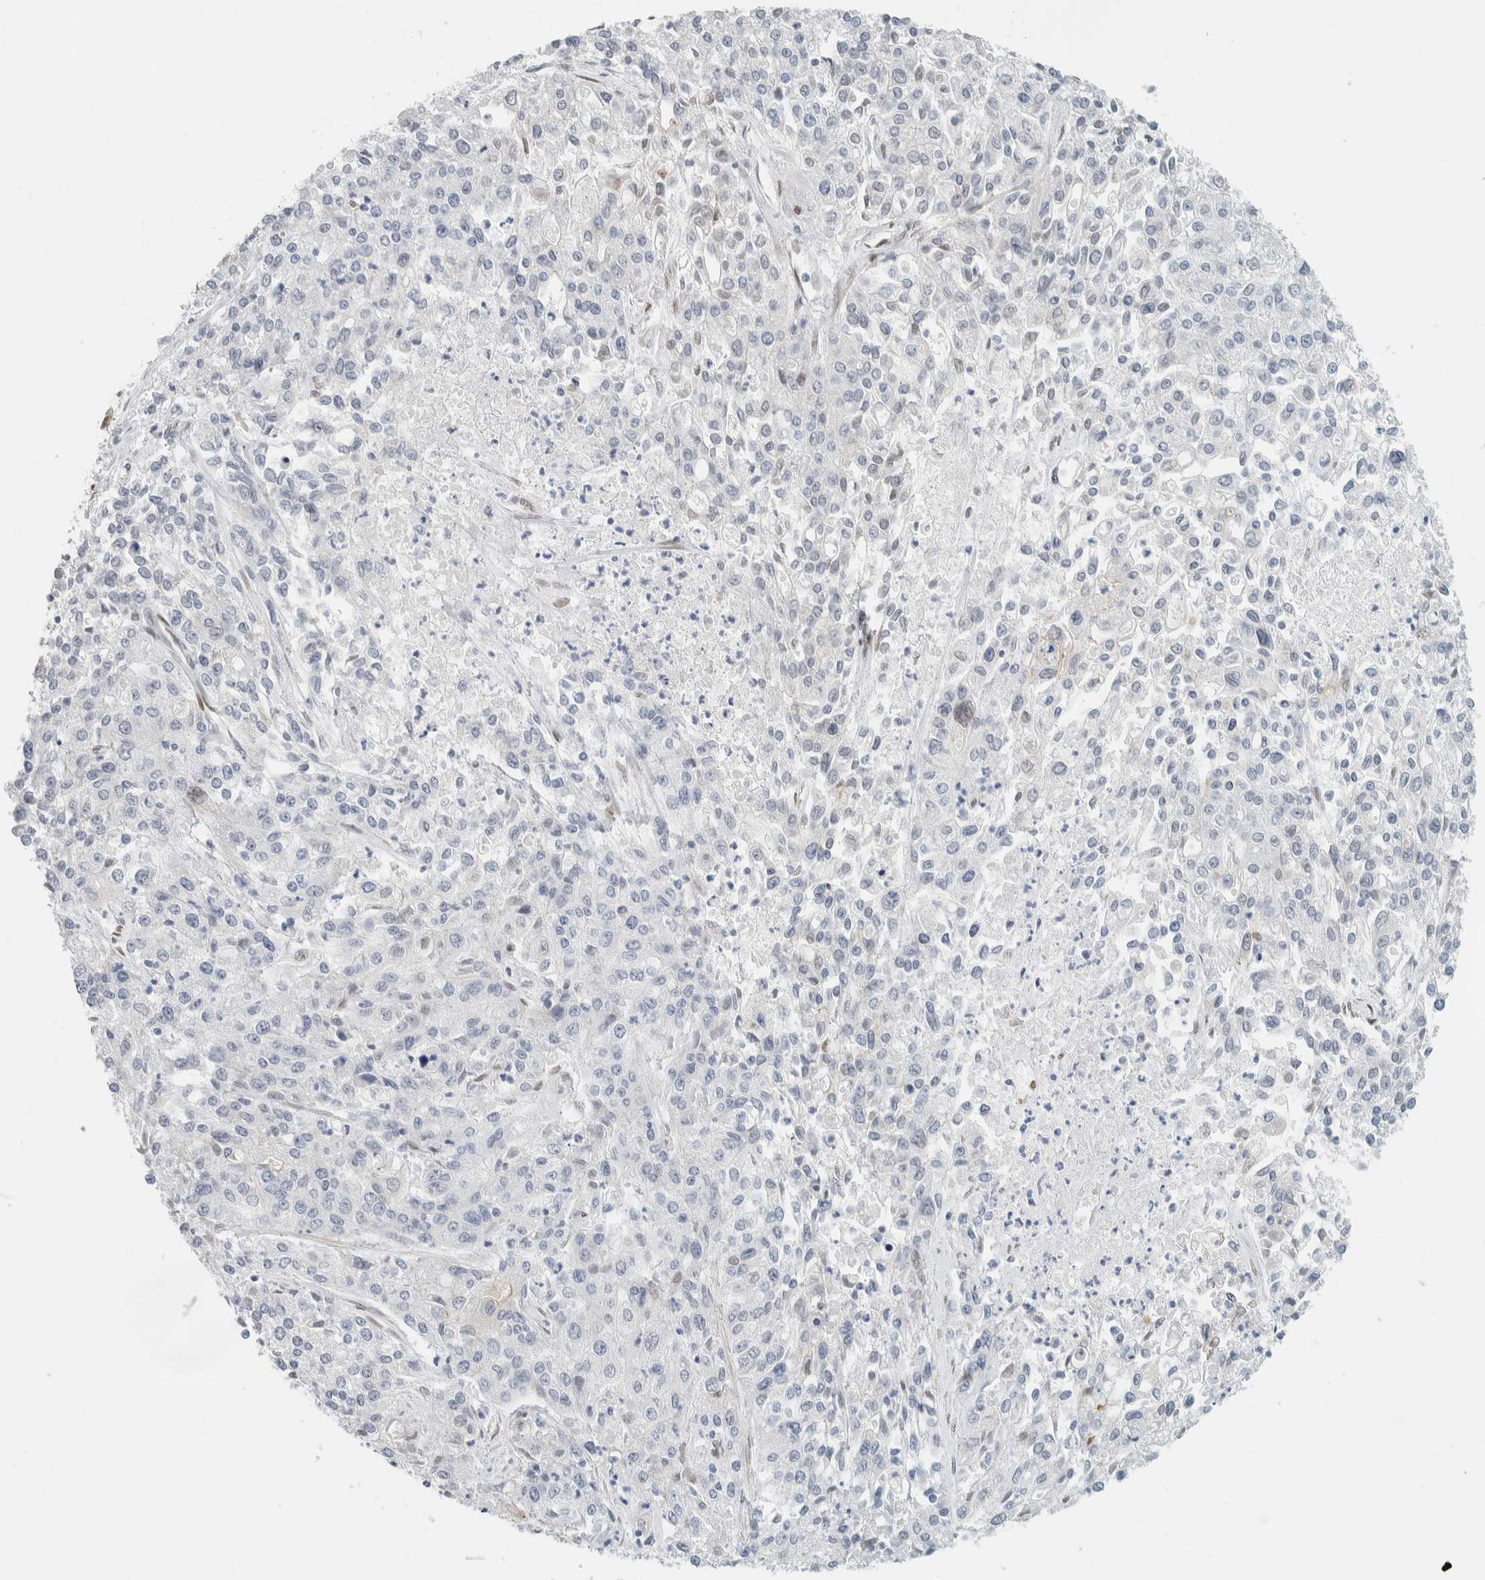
{"staining": {"intensity": "negative", "quantity": "none", "location": "none"}, "tissue": "endometrial cancer", "cell_type": "Tumor cells", "image_type": "cancer", "snomed": [{"axis": "morphology", "description": "Adenocarcinoma, NOS"}, {"axis": "topography", "description": "Endometrium"}], "caption": "High magnification brightfield microscopy of endometrial adenocarcinoma stained with DAB (3,3'-diaminobenzidine) (brown) and counterstained with hematoxylin (blue): tumor cells show no significant staining. (Stains: DAB (3,3'-diaminobenzidine) immunohistochemistry (IHC) with hematoxylin counter stain, Microscopy: brightfield microscopy at high magnification).", "gene": "C1QTNF12", "patient": {"sex": "female", "age": 49}}